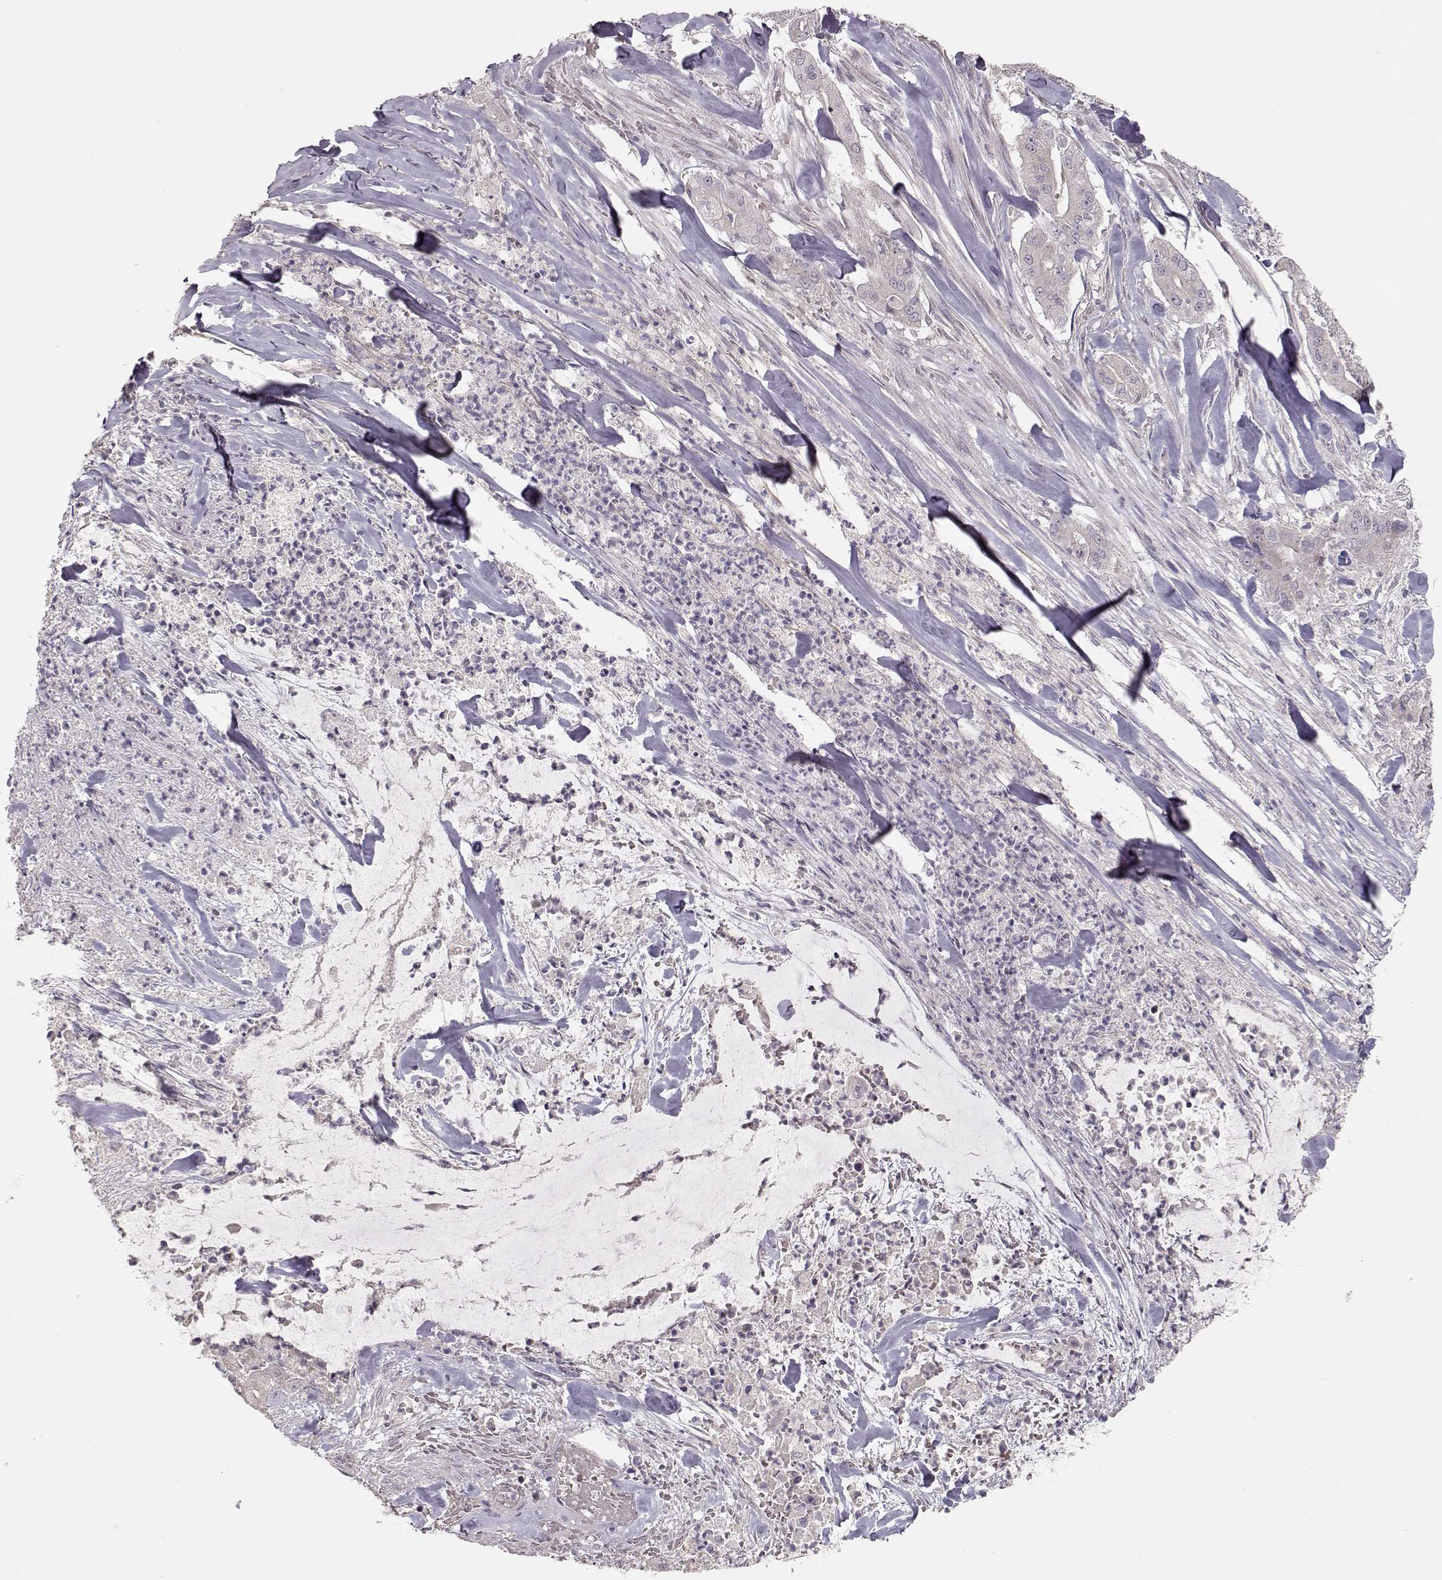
{"staining": {"intensity": "negative", "quantity": "none", "location": "none"}, "tissue": "pancreatic cancer", "cell_type": "Tumor cells", "image_type": "cancer", "snomed": [{"axis": "morphology", "description": "Normal tissue, NOS"}, {"axis": "morphology", "description": "Inflammation, NOS"}, {"axis": "morphology", "description": "Adenocarcinoma, NOS"}, {"axis": "topography", "description": "Pancreas"}], "caption": "DAB immunohistochemical staining of human adenocarcinoma (pancreatic) exhibits no significant positivity in tumor cells.", "gene": "PNMT", "patient": {"sex": "male", "age": 57}}